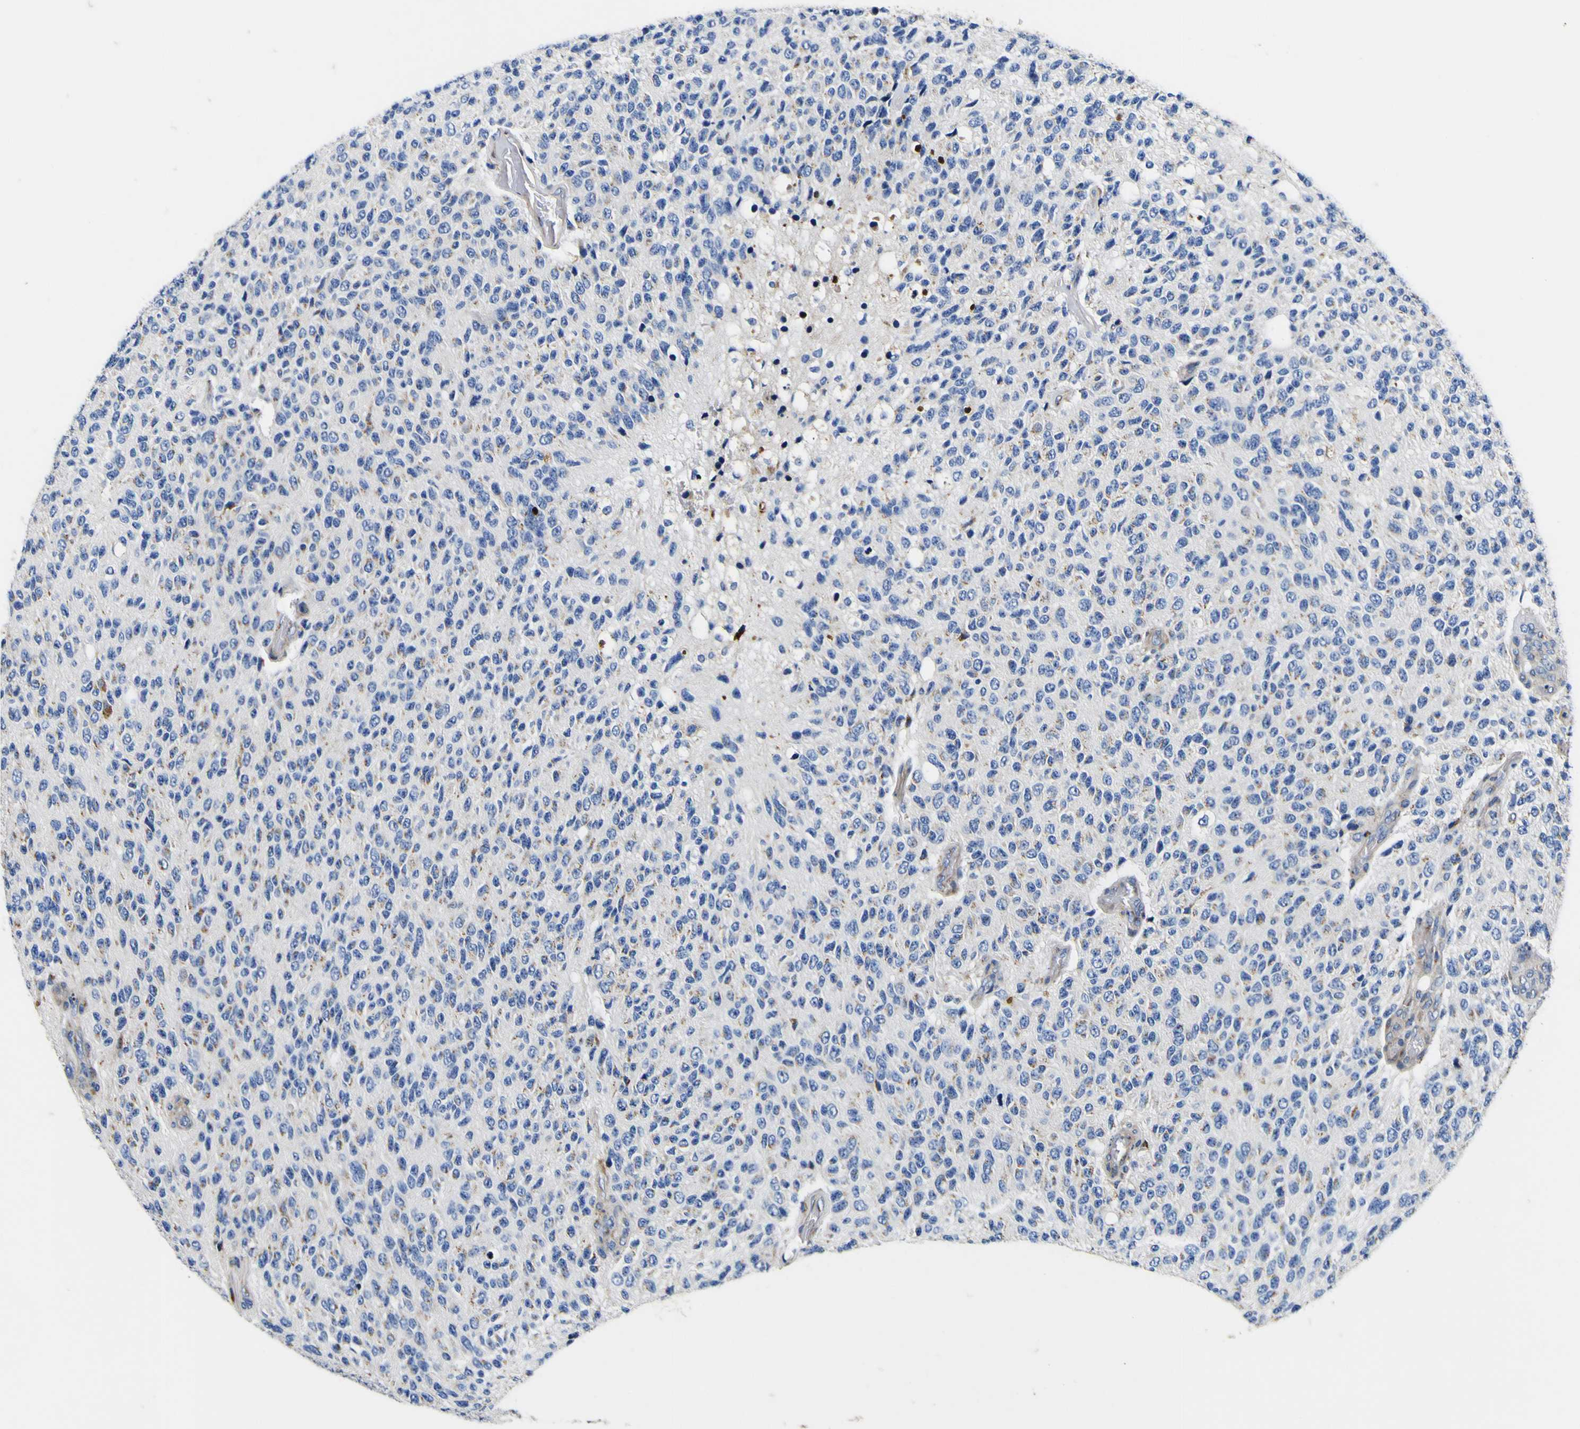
{"staining": {"intensity": "negative", "quantity": "none", "location": "none"}, "tissue": "glioma", "cell_type": "Tumor cells", "image_type": "cancer", "snomed": [{"axis": "morphology", "description": "Glioma, malignant, High grade"}, {"axis": "topography", "description": "pancreas cauda"}], "caption": "An immunohistochemistry micrograph of high-grade glioma (malignant) is shown. There is no staining in tumor cells of high-grade glioma (malignant).", "gene": "COA1", "patient": {"sex": "male", "age": 60}}